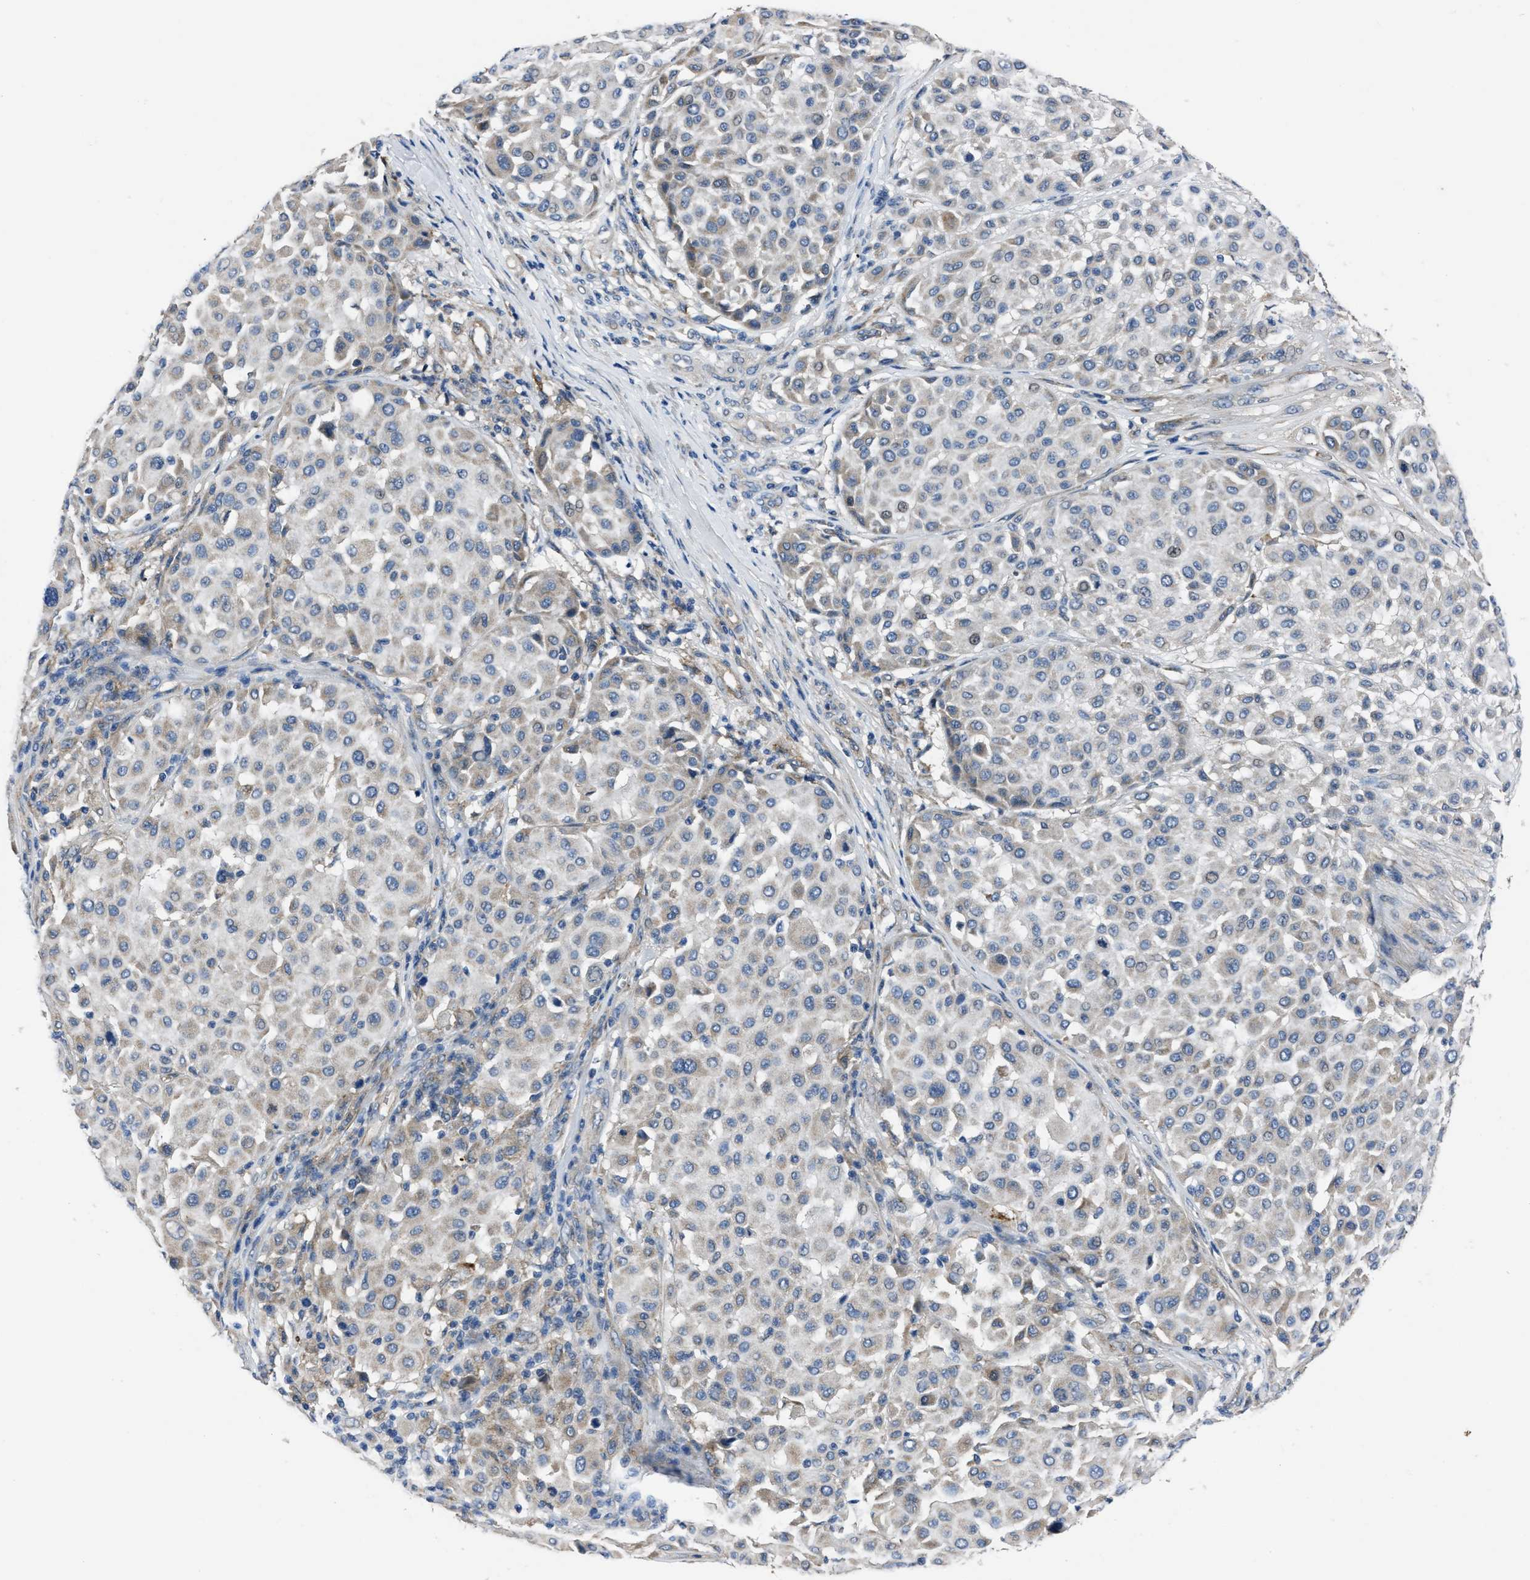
{"staining": {"intensity": "negative", "quantity": "none", "location": "none"}, "tissue": "melanoma", "cell_type": "Tumor cells", "image_type": "cancer", "snomed": [{"axis": "morphology", "description": "Malignant melanoma, Metastatic site"}, {"axis": "topography", "description": "Soft tissue"}], "caption": "An immunohistochemistry micrograph of melanoma is shown. There is no staining in tumor cells of melanoma.", "gene": "ERC1", "patient": {"sex": "male", "age": 41}}